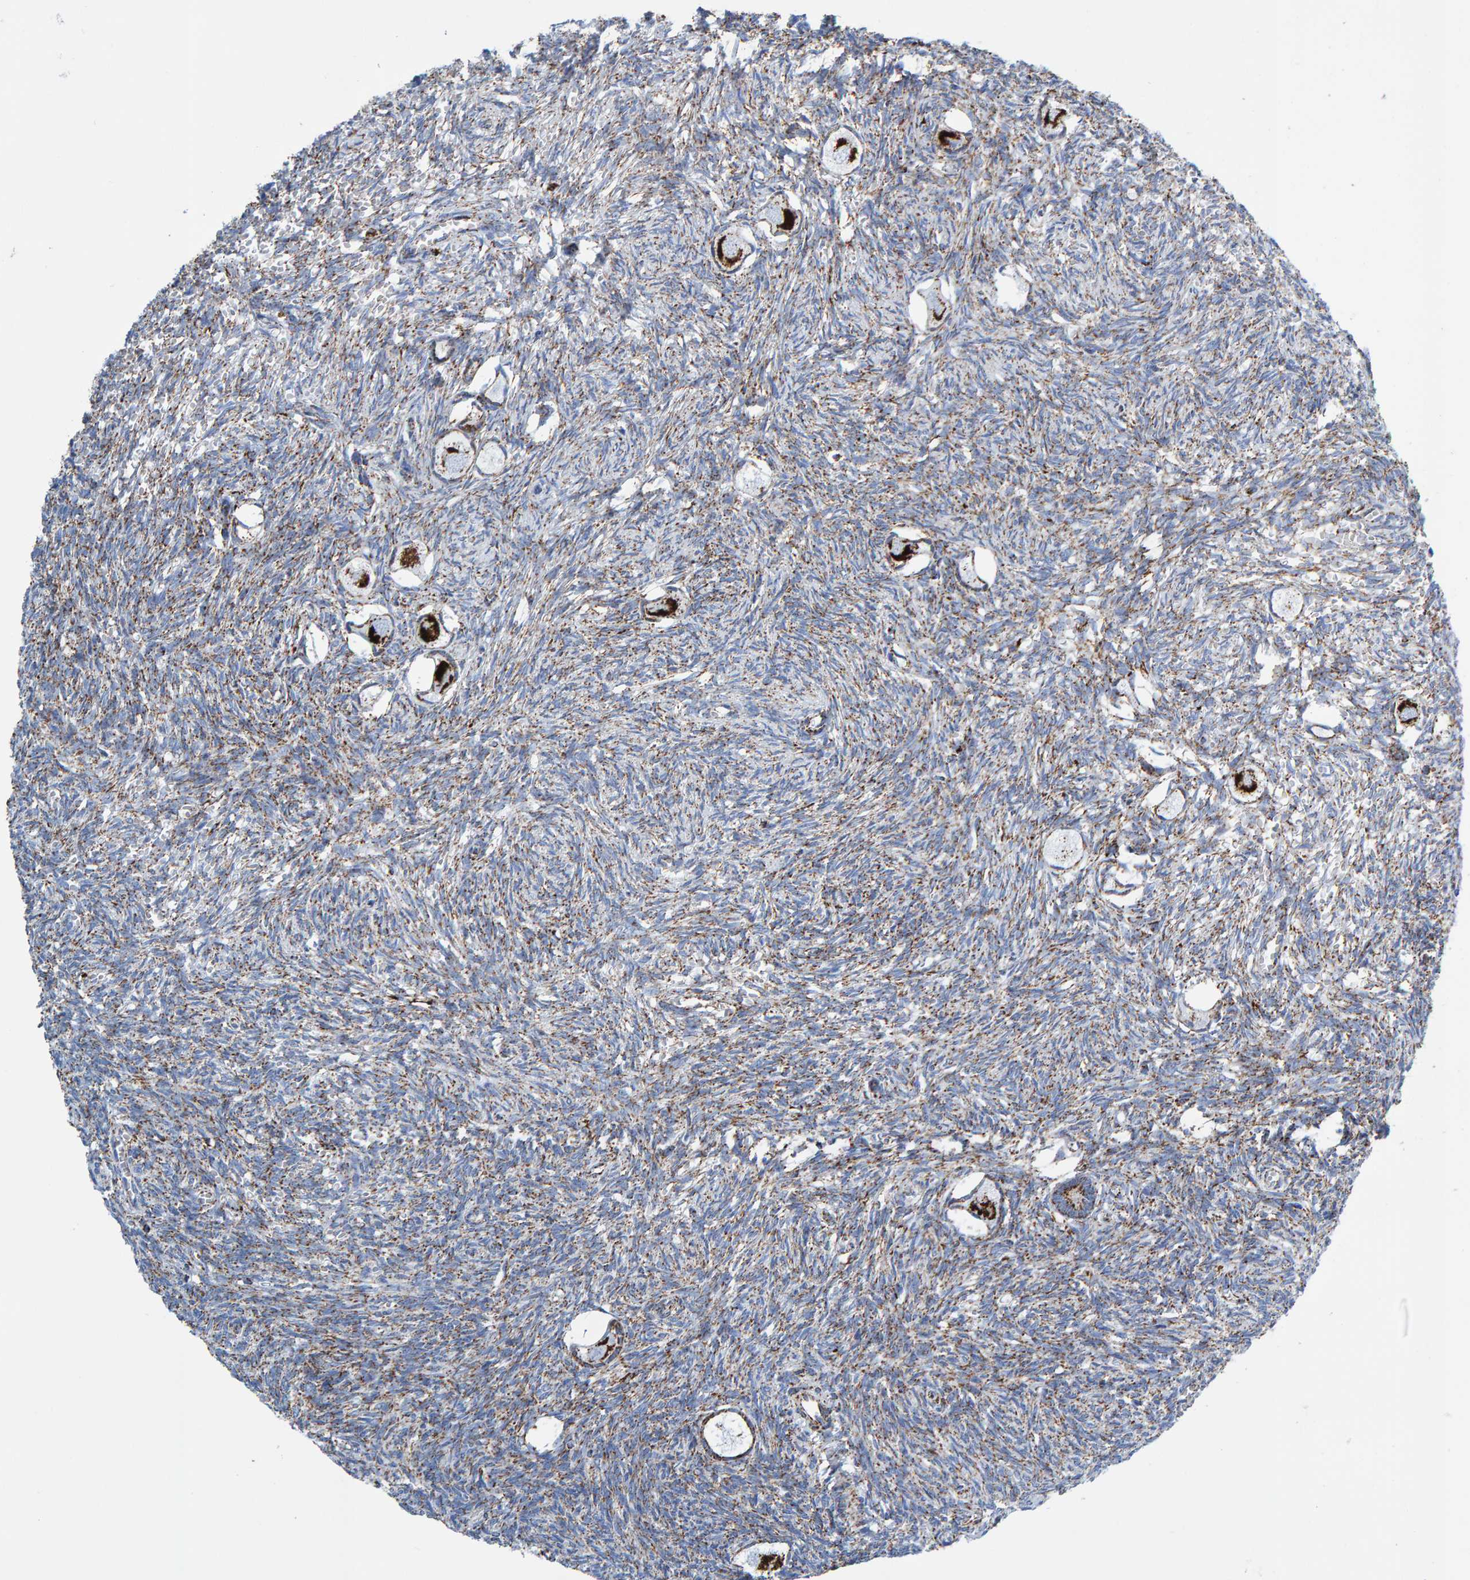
{"staining": {"intensity": "strong", "quantity": ">75%", "location": "cytoplasmic/membranous"}, "tissue": "ovary", "cell_type": "Follicle cells", "image_type": "normal", "snomed": [{"axis": "morphology", "description": "Normal tissue, NOS"}, {"axis": "topography", "description": "Ovary"}], "caption": "Normal ovary demonstrates strong cytoplasmic/membranous staining in about >75% of follicle cells, visualized by immunohistochemistry.", "gene": "ENSG00000262660", "patient": {"sex": "female", "age": 27}}